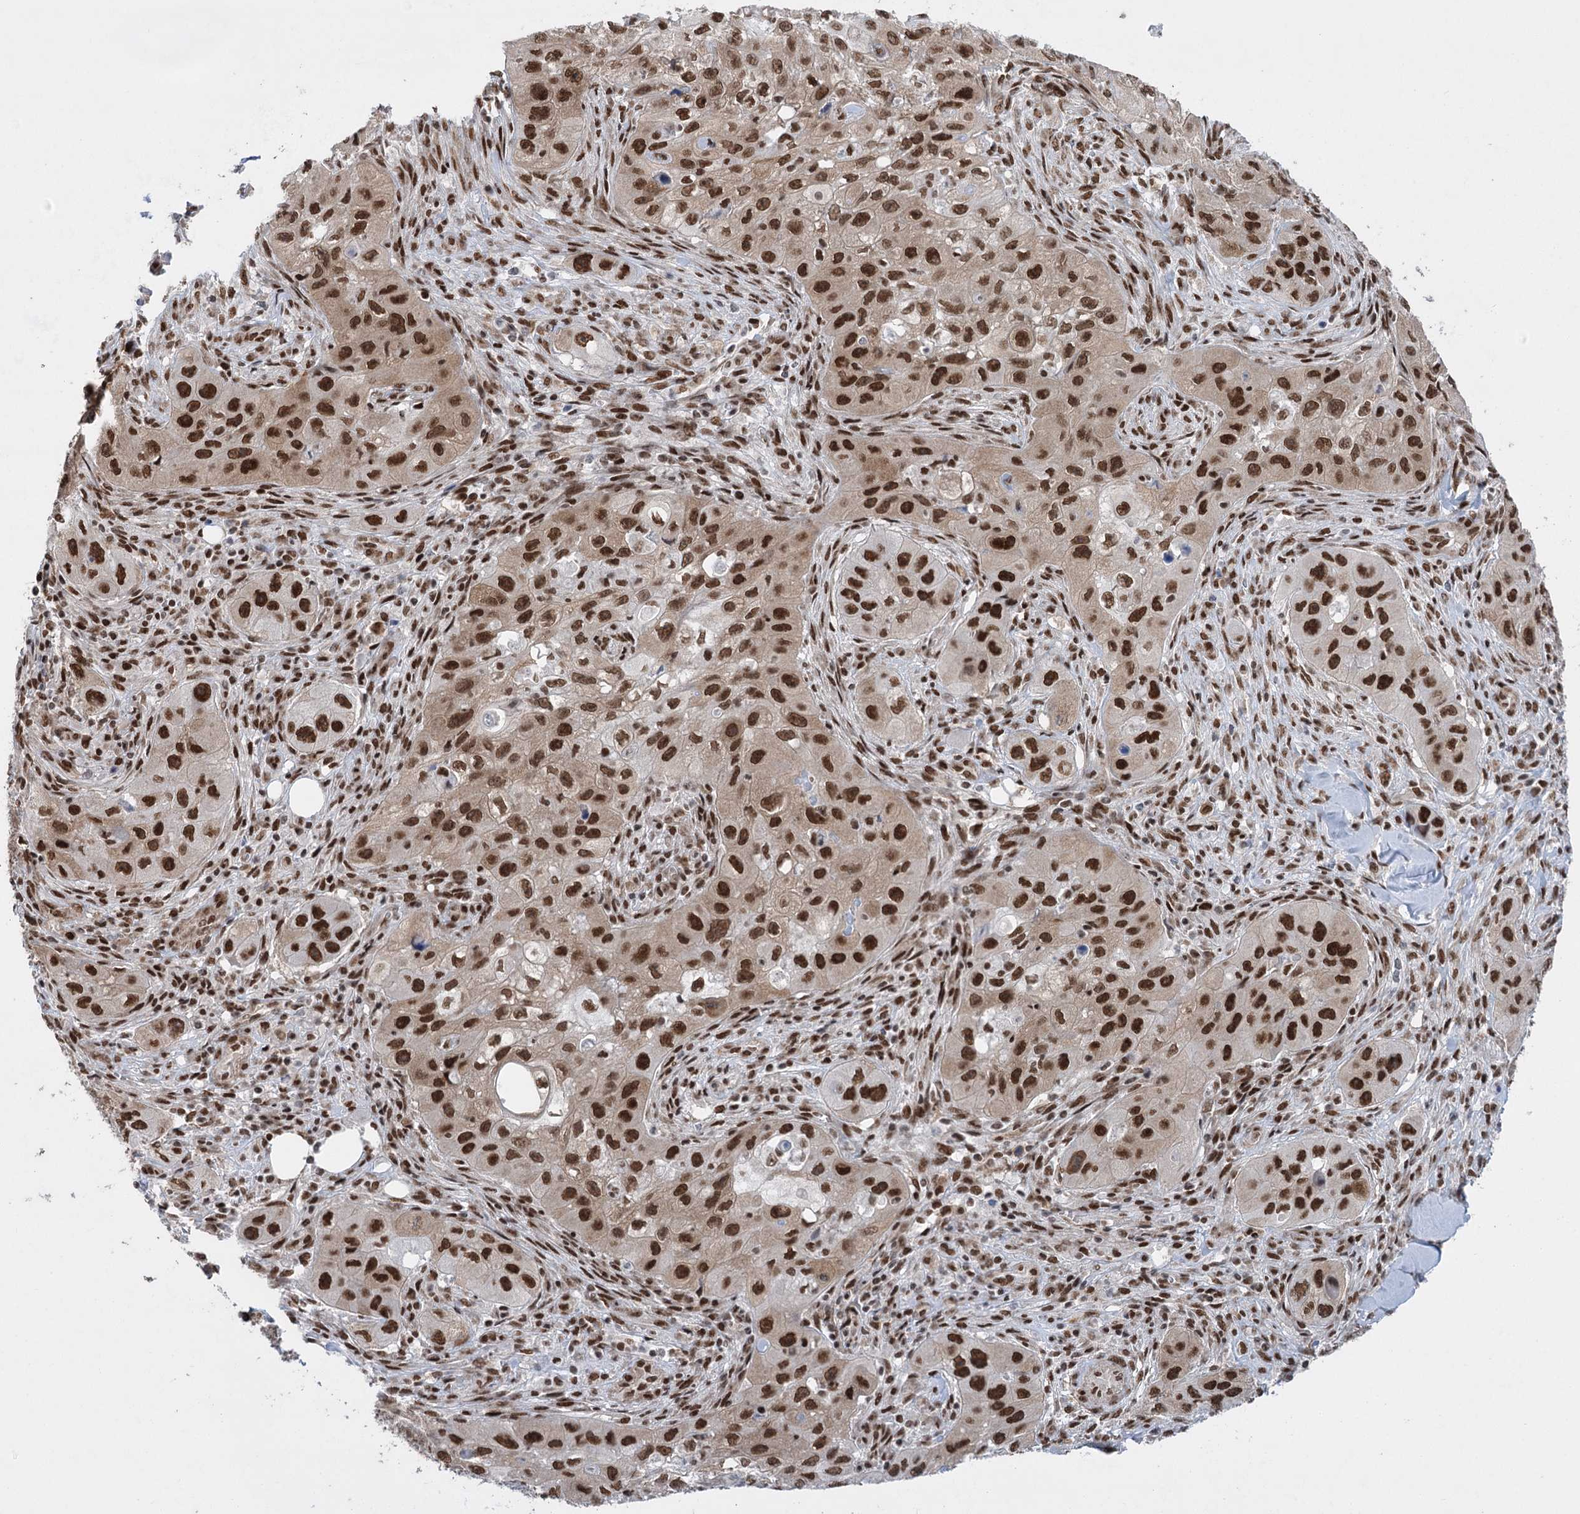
{"staining": {"intensity": "strong", "quantity": ">75%", "location": "nuclear"}, "tissue": "skin cancer", "cell_type": "Tumor cells", "image_type": "cancer", "snomed": [{"axis": "morphology", "description": "Squamous cell carcinoma, NOS"}, {"axis": "topography", "description": "Skin"}, {"axis": "topography", "description": "Subcutis"}], "caption": "This image exhibits squamous cell carcinoma (skin) stained with IHC to label a protein in brown. The nuclear of tumor cells show strong positivity for the protein. Nuclei are counter-stained blue.", "gene": "ZCCHC8", "patient": {"sex": "male", "age": 73}}